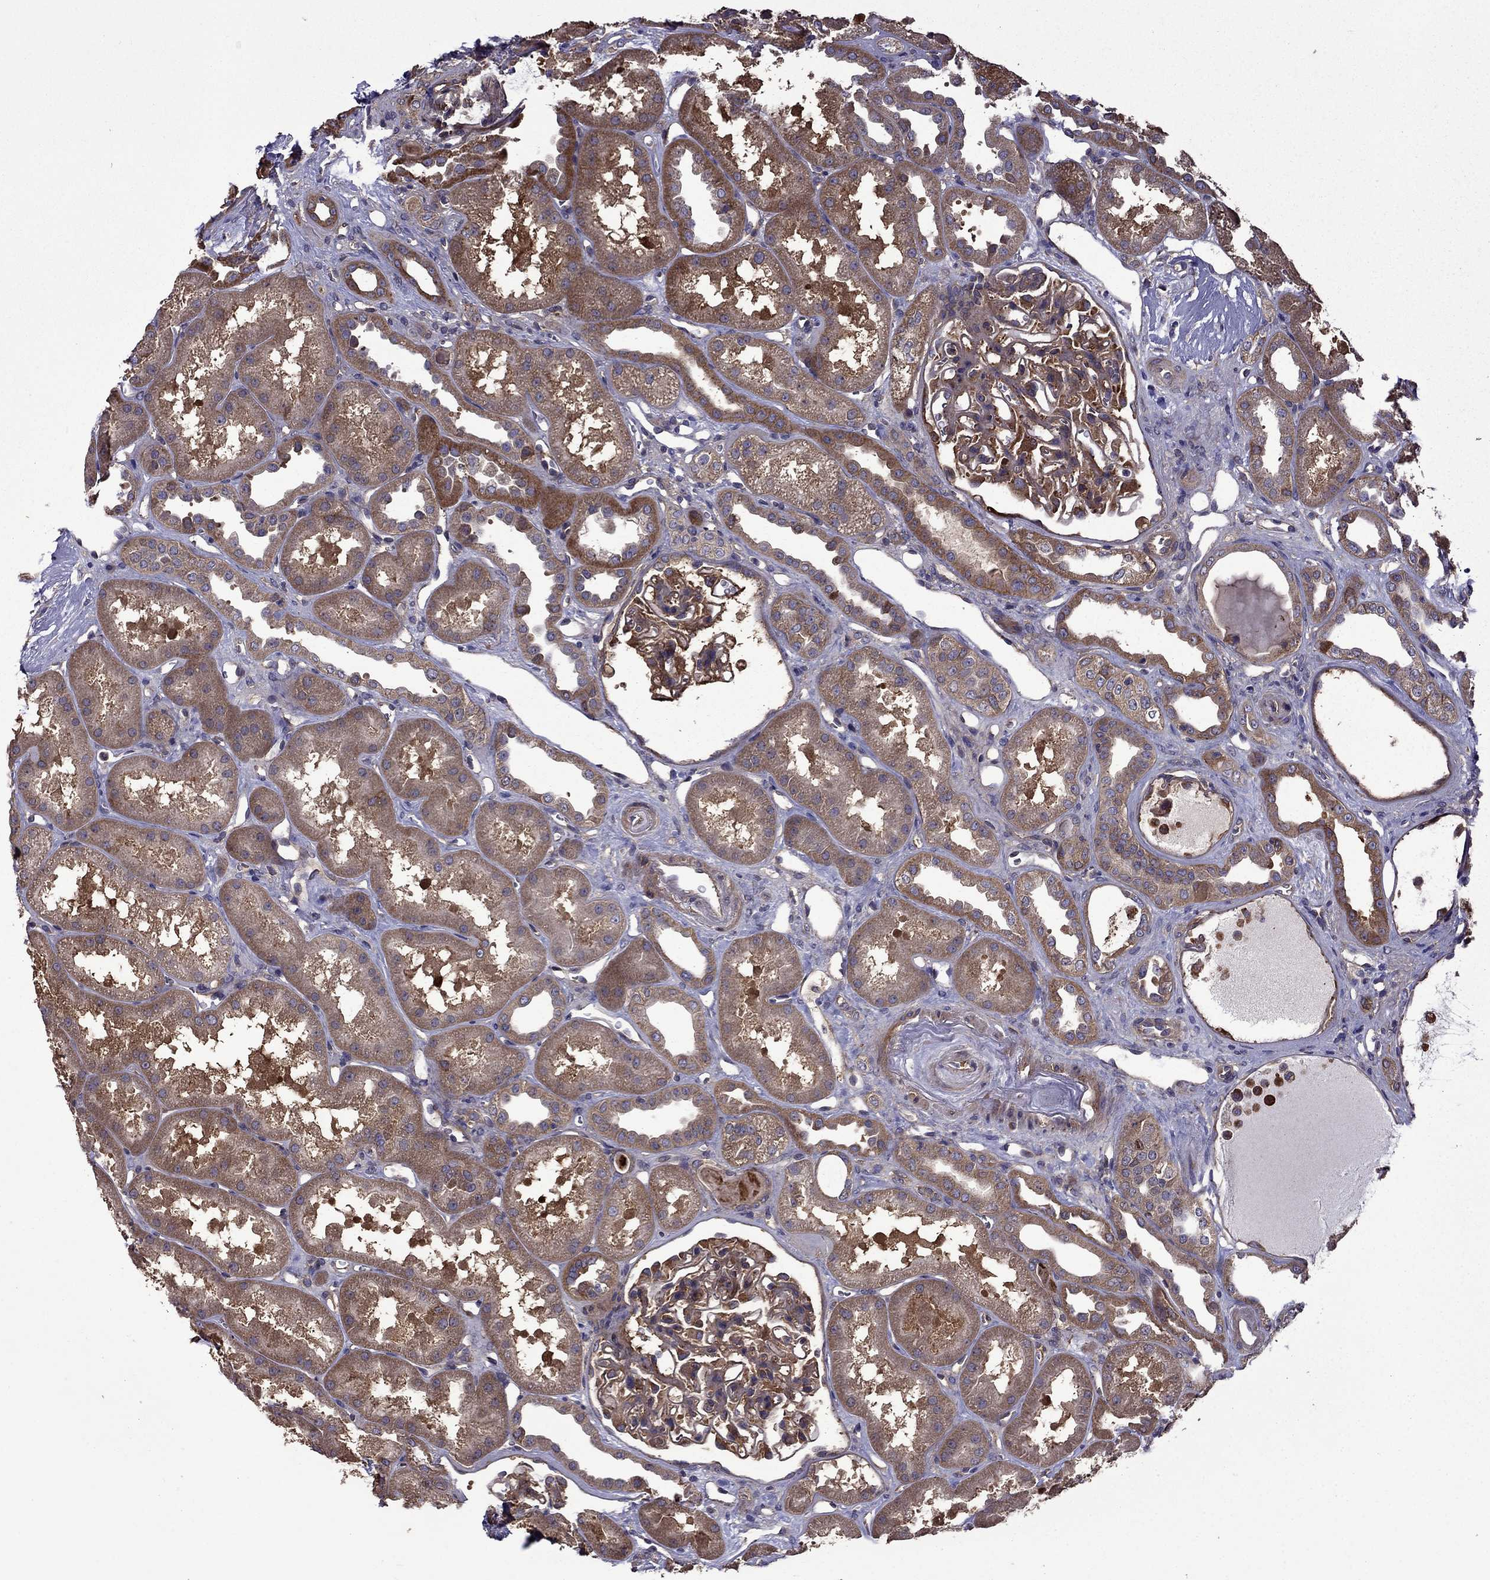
{"staining": {"intensity": "moderate", "quantity": ">75%", "location": "cytoplasmic/membranous"}, "tissue": "kidney", "cell_type": "Cells in glomeruli", "image_type": "normal", "snomed": [{"axis": "morphology", "description": "Normal tissue, NOS"}, {"axis": "topography", "description": "Kidney"}], "caption": "A histopathology image showing moderate cytoplasmic/membranous staining in approximately >75% of cells in glomeruli in normal kidney, as visualized by brown immunohistochemical staining.", "gene": "ITGB1", "patient": {"sex": "male", "age": 61}}